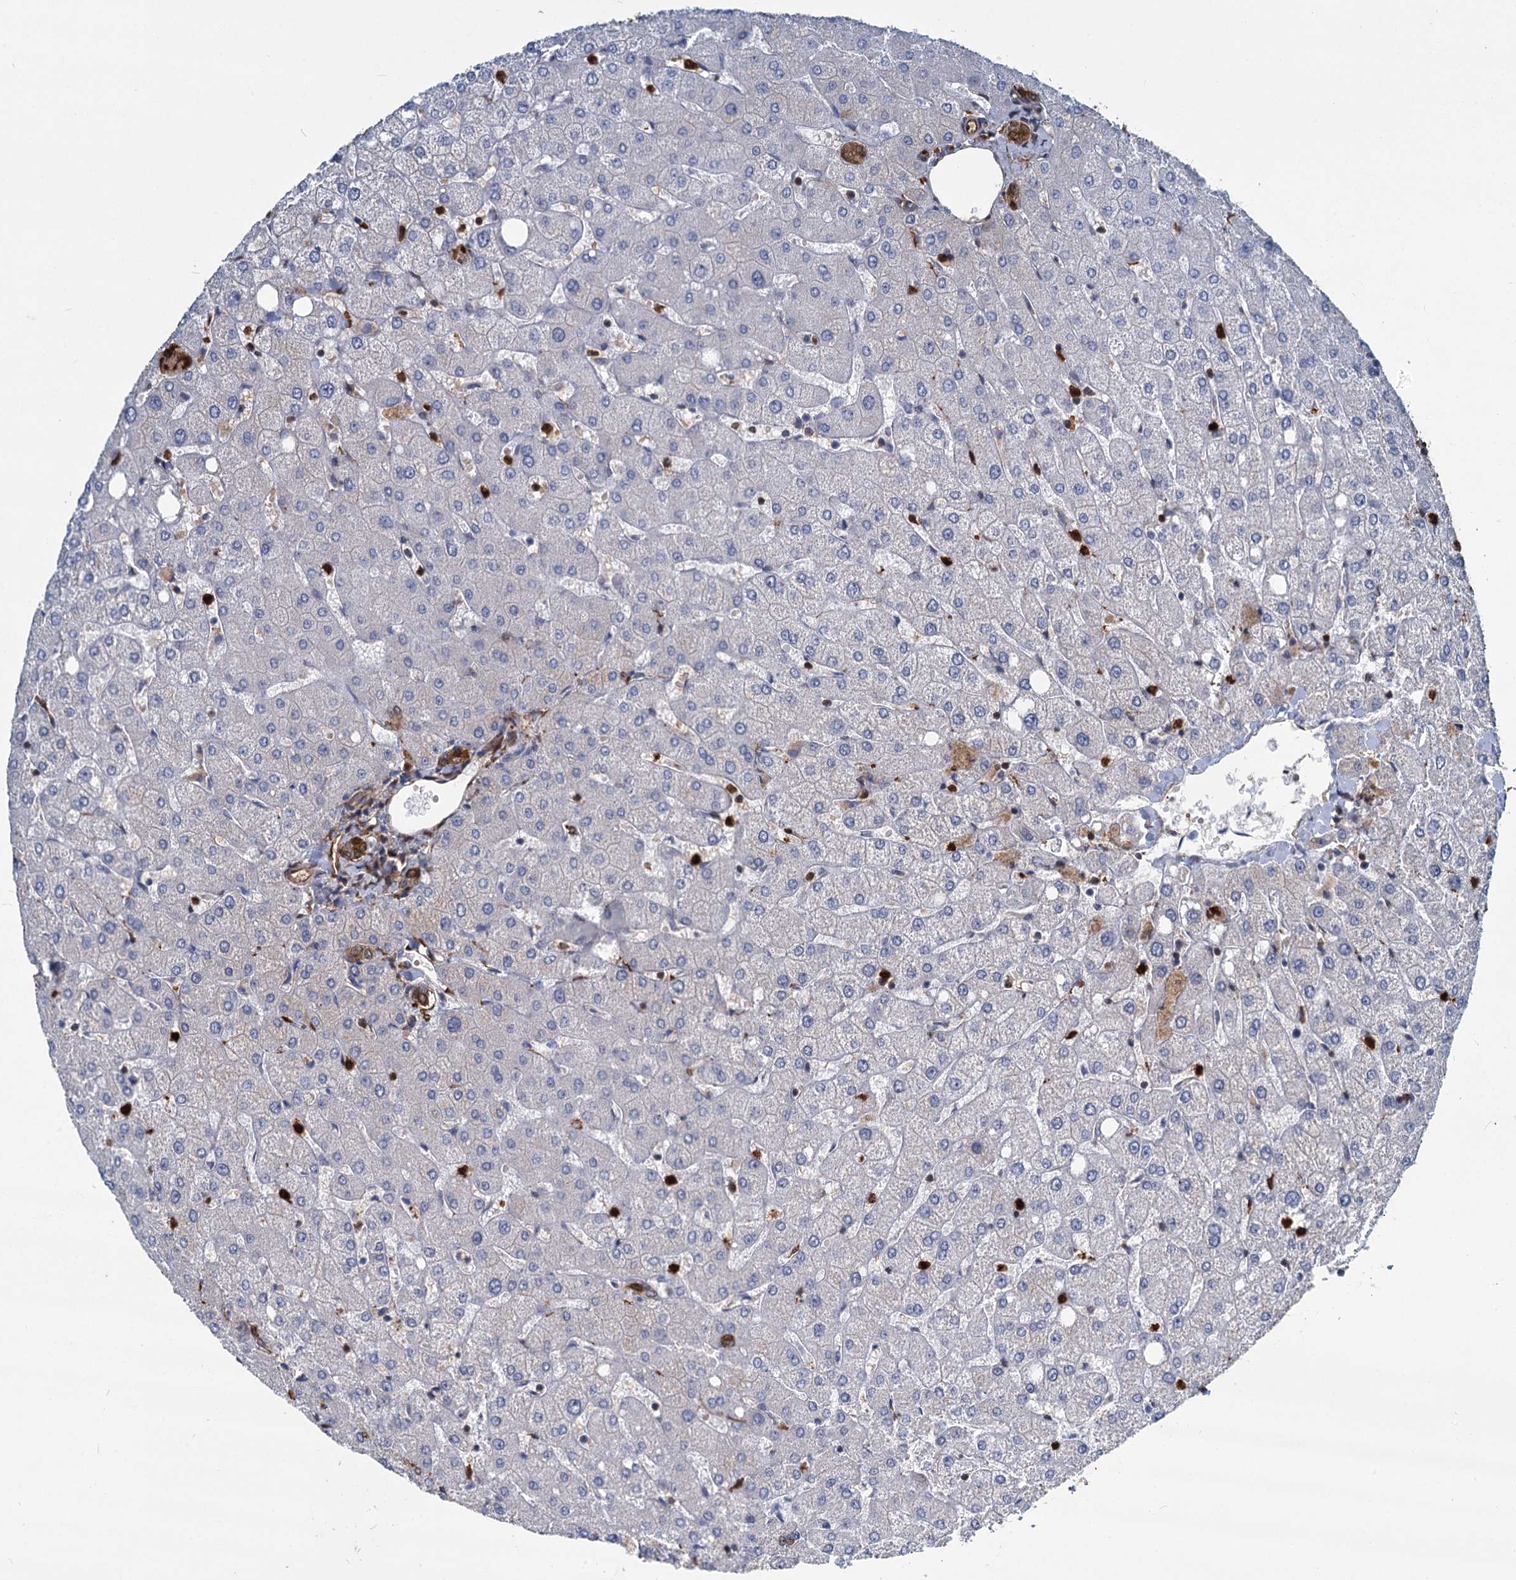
{"staining": {"intensity": "moderate", "quantity": ">75%", "location": "cytoplasmic/membranous"}, "tissue": "liver", "cell_type": "Cholangiocytes", "image_type": "normal", "snomed": [{"axis": "morphology", "description": "Normal tissue, NOS"}, {"axis": "topography", "description": "Liver"}], "caption": "Liver stained with immunohistochemistry demonstrates moderate cytoplasmic/membranous expression in approximately >75% of cholangiocytes.", "gene": "S100A6", "patient": {"sex": "female", "age": 54}}